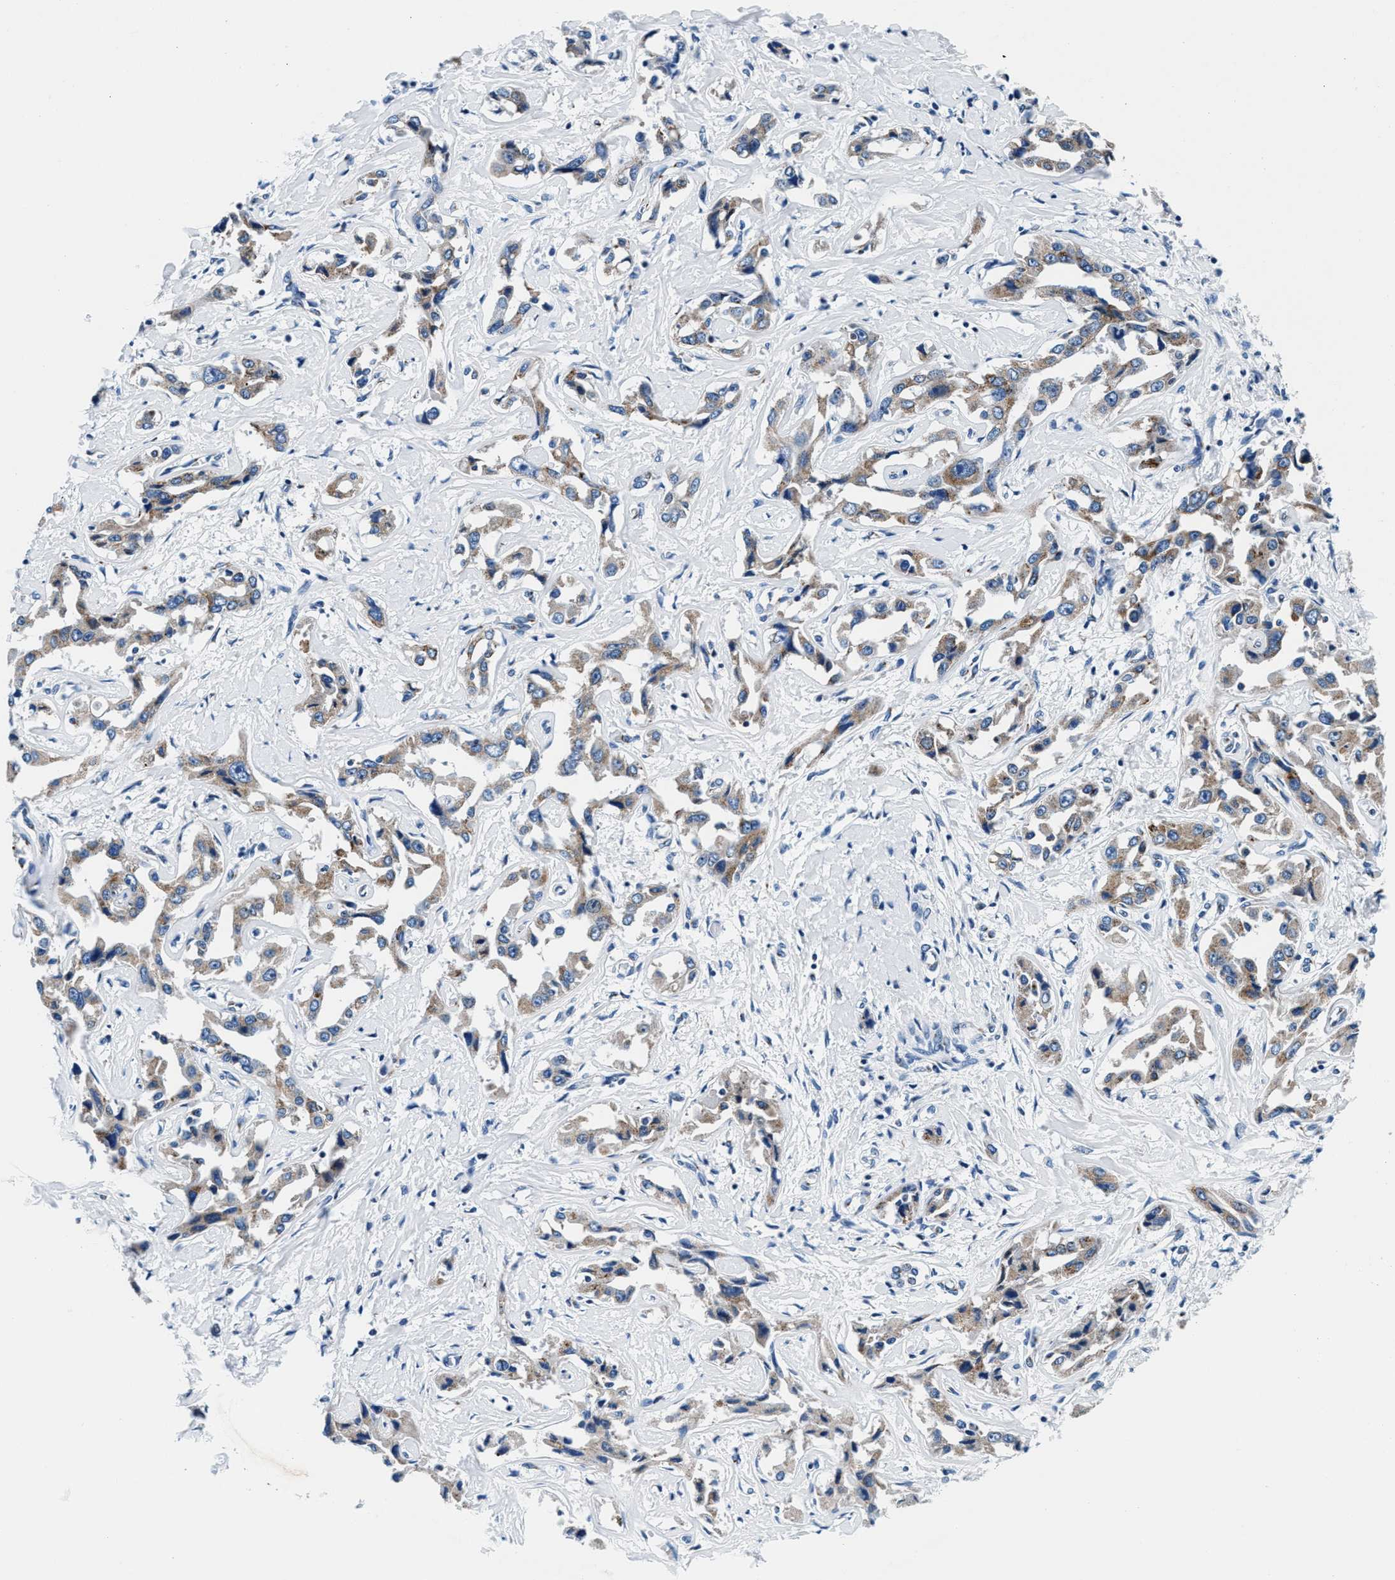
{"staining": {"intensity": "weak", "quantity": ">75%", "location": "cytoplasmic/membranous"}, "tissue": "liver cancer", "cell_type": "Tumor cells", "image_type": "cancer", "snomed": [{"axis": "morphology", "description": "Cholangiocarcinoma"}, {"axis": "topography", "description": "Liver"}], "caption": "Tumor cells exhibit low levels of weak cytoplasmic/membranous positivity in approximately >75% of cells in human liver cancer (cholangiocarcinoma).", "gene": "VPS53", "patient": {"sex": "male", "age": 59}}